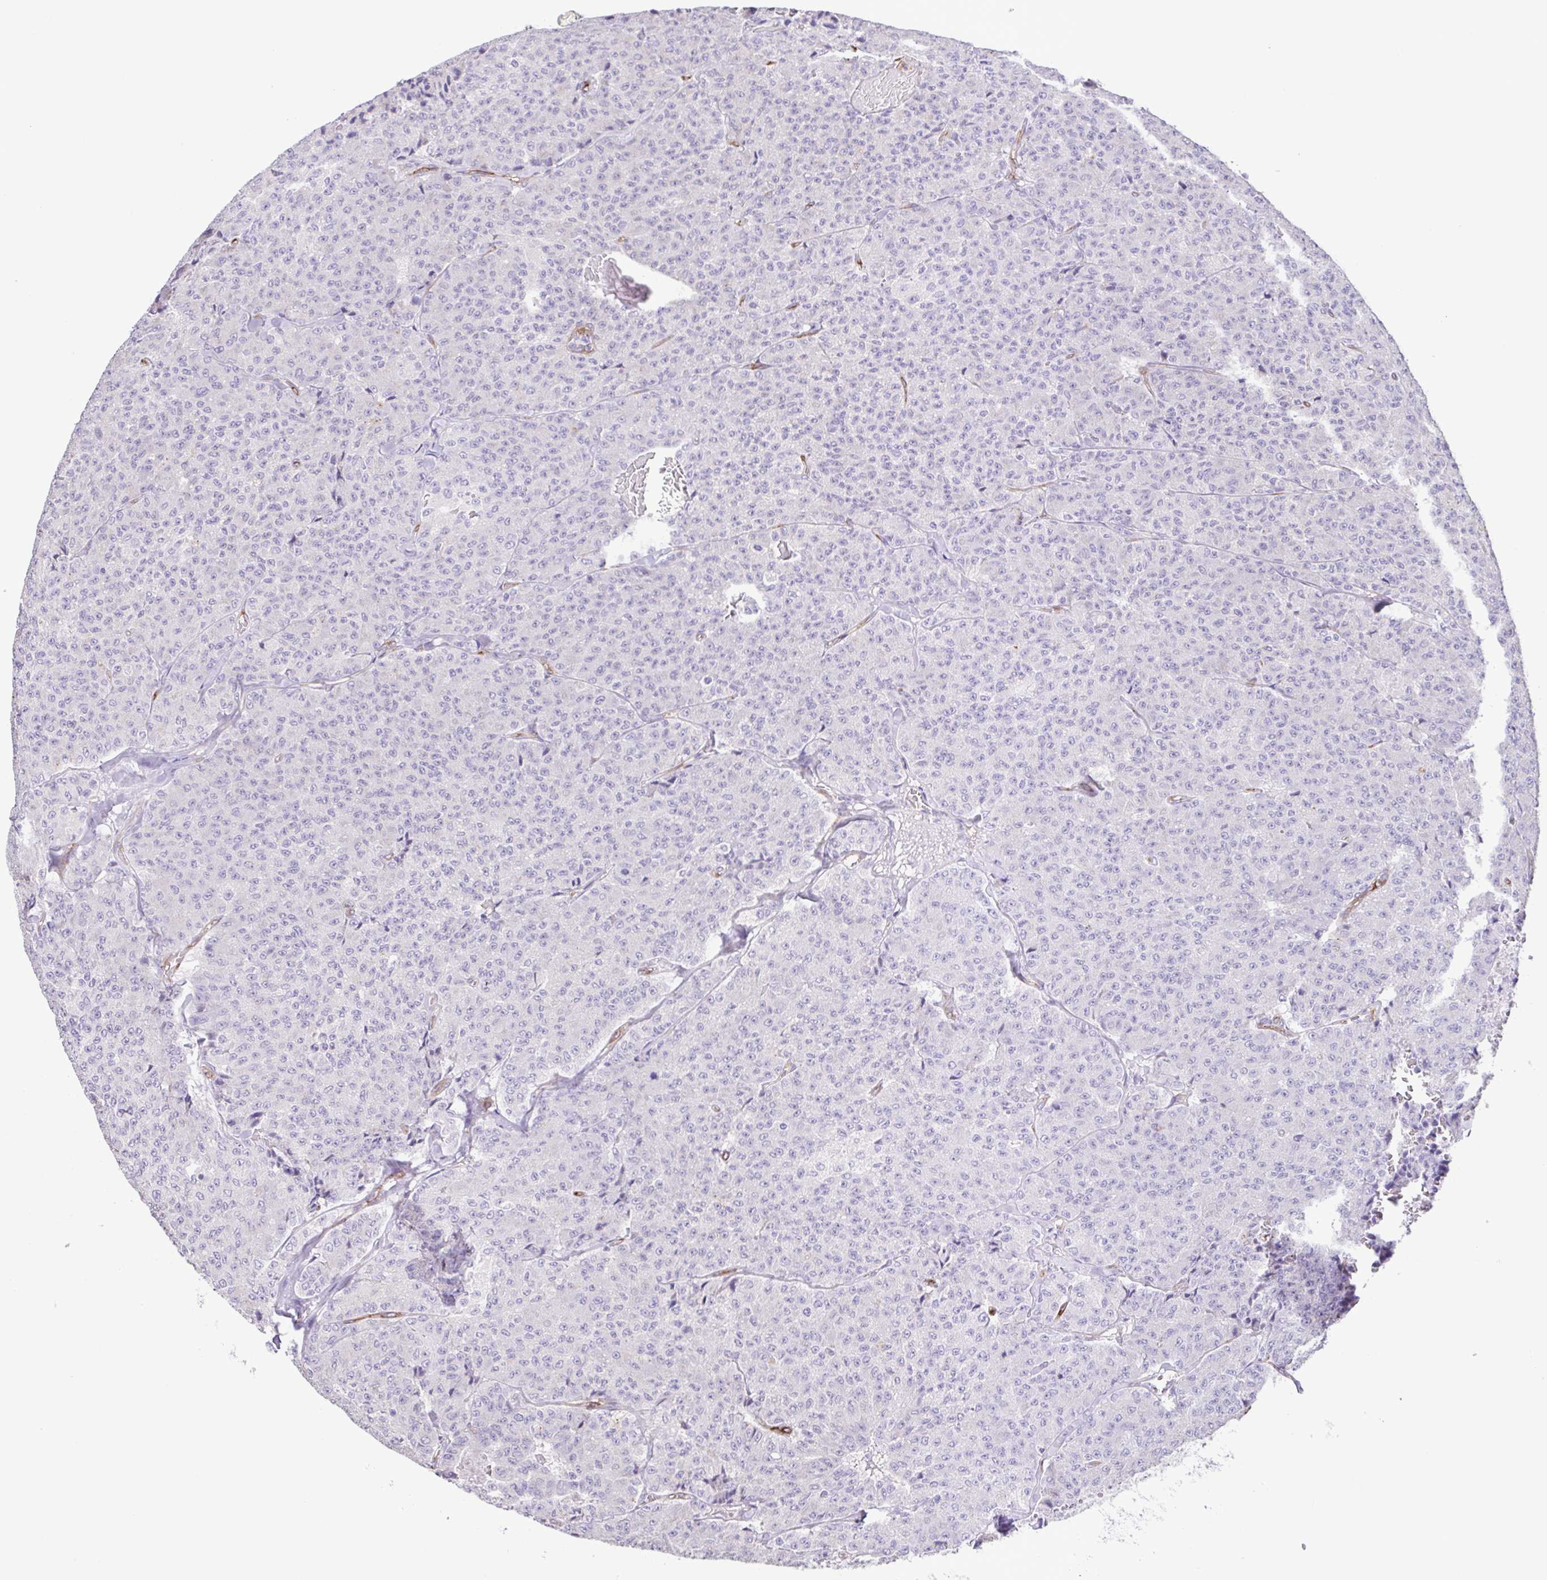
{"staining": {"intensity": "negative", "quantity": "none", "location": "none"}, "tissue": "carcinoid", "cell_type": "Tumor cells", "image_type": "cancer", "snomed": [{"axis": "morphology", "description": "Carcinoid, malignant, NOS"}, {"axis": "topography", "description": "Lung"}], "caption": "This is an immunohistochemistry image of human carcinoid (malignant). There is no positivity in tumor cells.", "gene": "FLT1", "patient": {"sex": "male", "age": 71}}